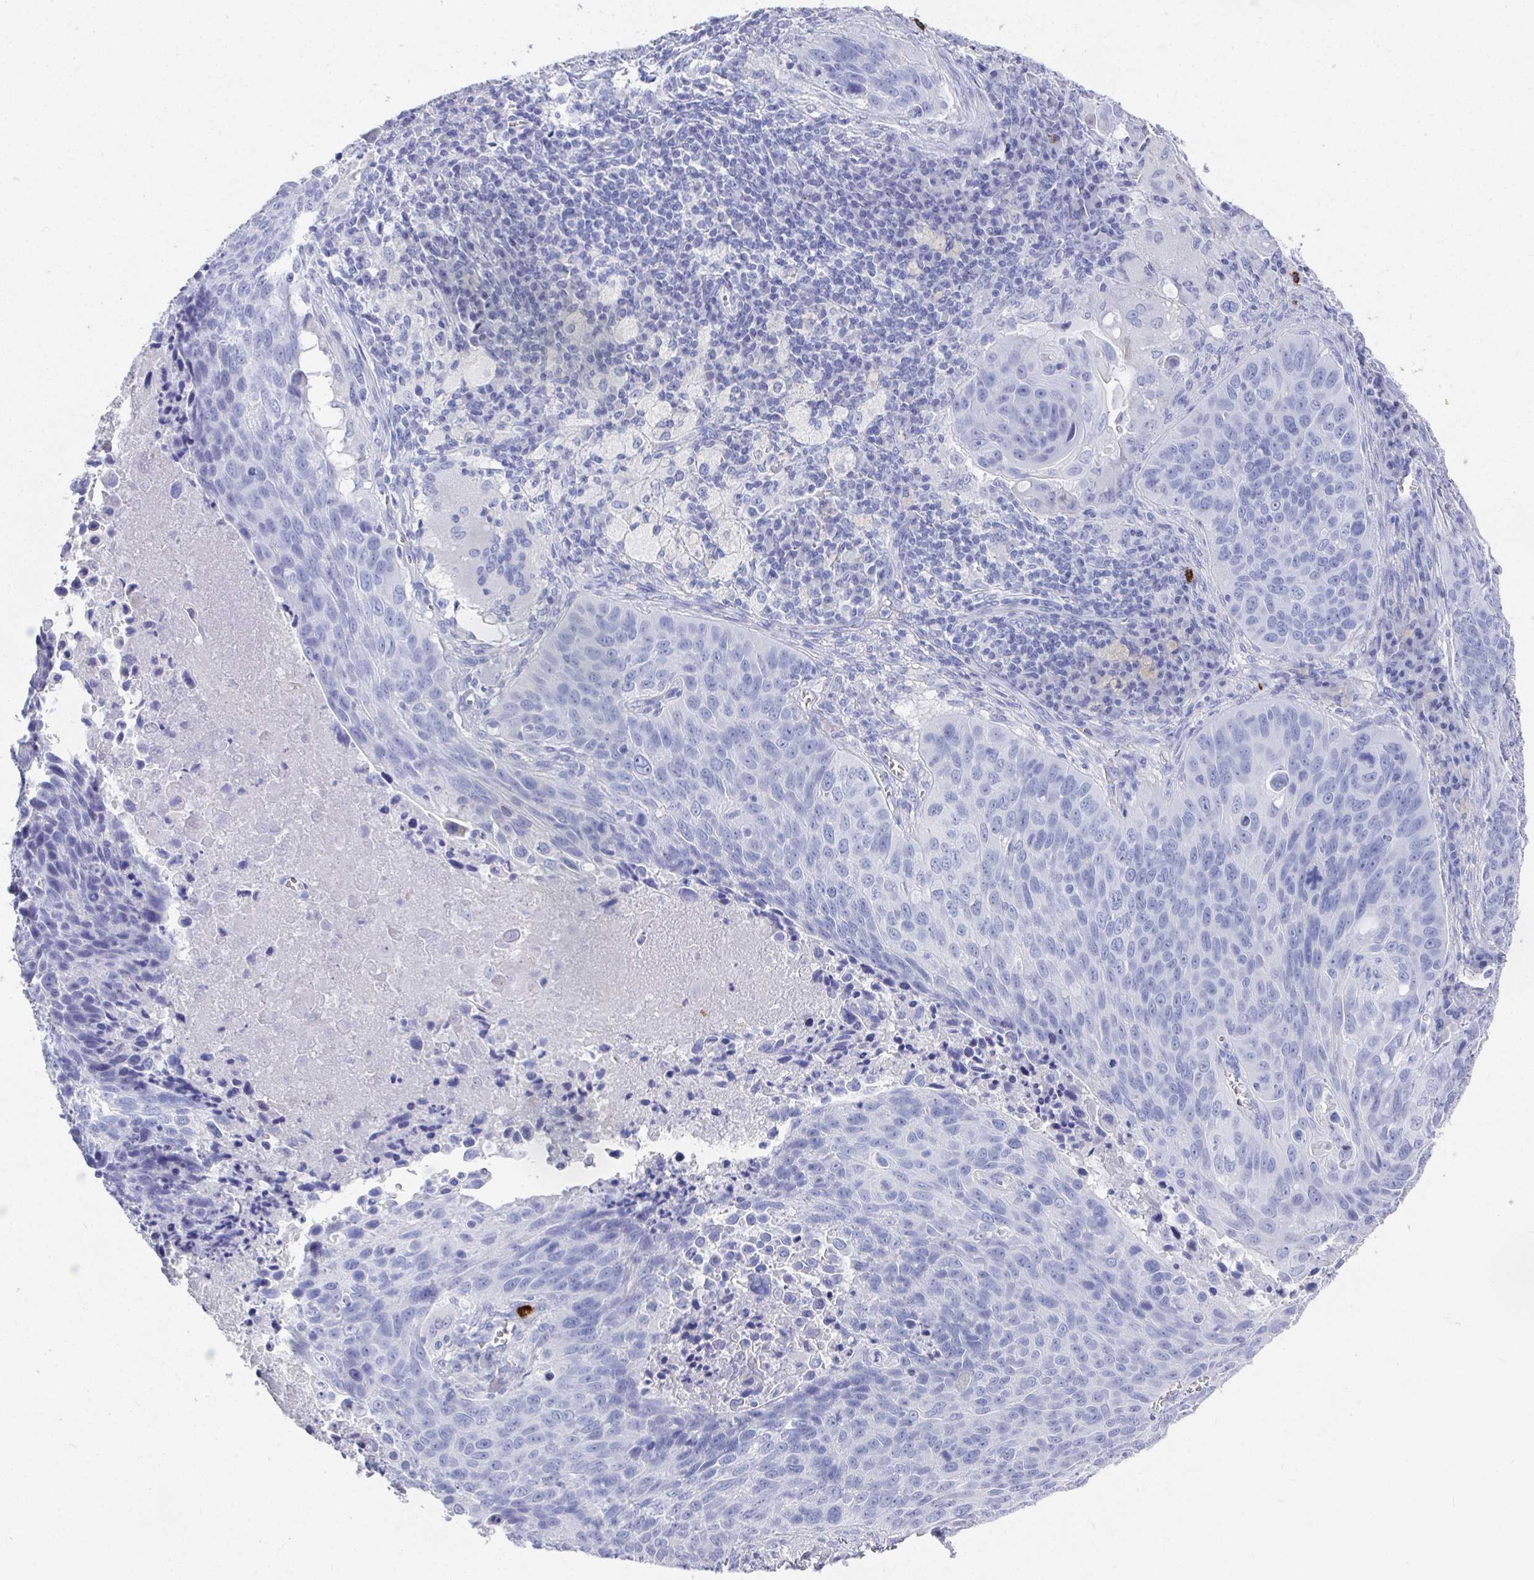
{"staining": {"intensity": "negative", "quantity": "none", "location": "none"}, "tissue": "lung cancer", "cell_type": "Tumor cells", "image_type": "cancer", "snomed": [{"axis": "morphology", "description": "Squamous cell carcinoma, NOS"}, {"axis": "topography", "description": "Lung"}], "caption": "Image shows no significant protein staining in tumor cells of lung squamous cell carcinoma. (Brightfield microscopy of DAB immunohistochemistry (IHC) at high magnification).", "gene": "GRIA1", "patient": {"sex": "male", "age": 78}}